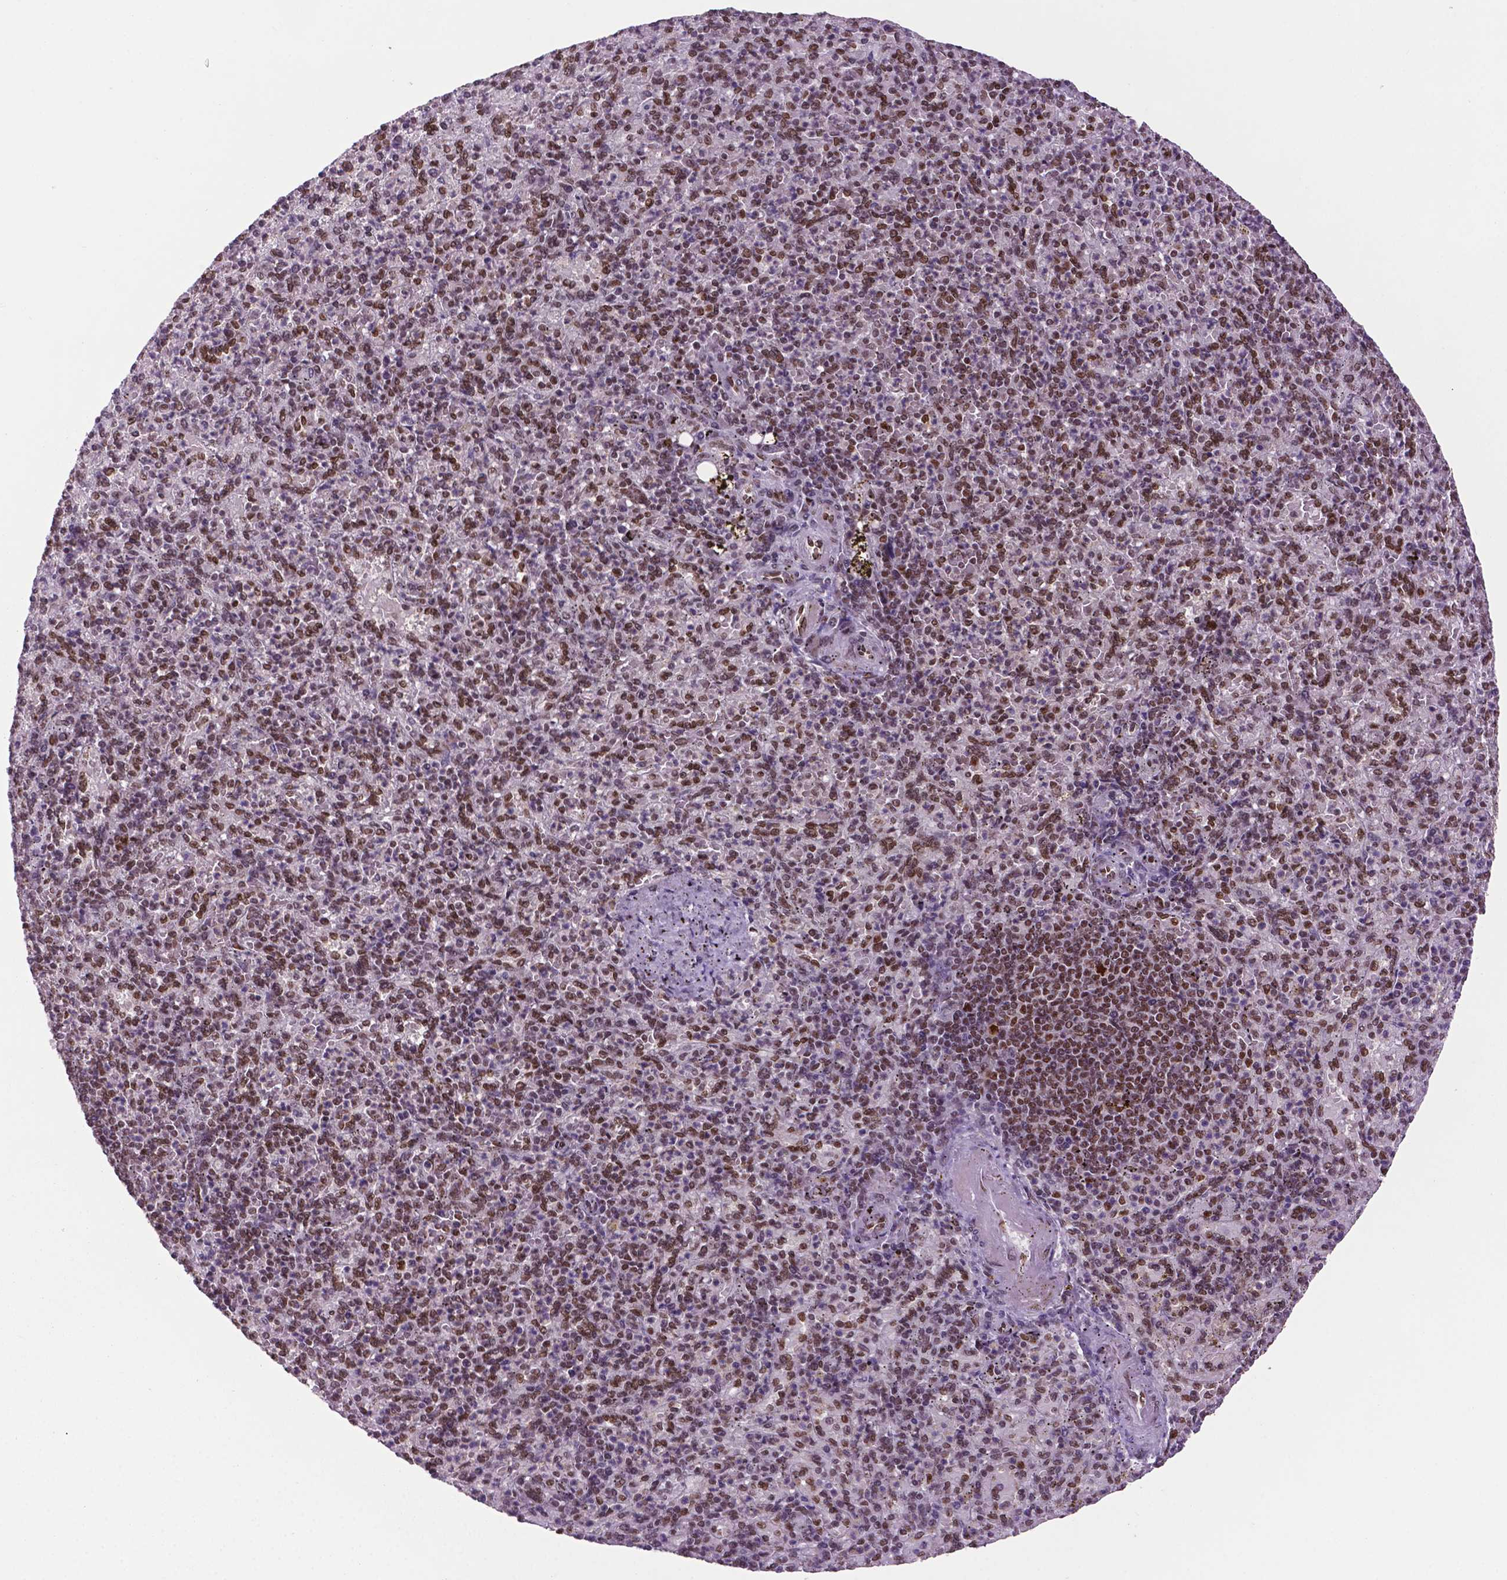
{"staining": {"intensity": "strong", "quantity": "25%-75%", "location": "nuclear"}, "tissue": "spleen", "cell_type": "Cells in red pulp", "image_type": "normal", "snomed": [{"axis": "morphology", "description": "Normal tissue, NOS"}, {"axis": "topography", "description": "Spleen"}], "caption": "Immunohistochemical staining of benign human spleen displays strong nuclear protein expression in approximately 25%-75% of cells in red pulp. (brown staining indicates protein expression, while blue staining denotes nuclei).", "gene": "MLH1", "patient": {"sex": "female", "age": 74}}